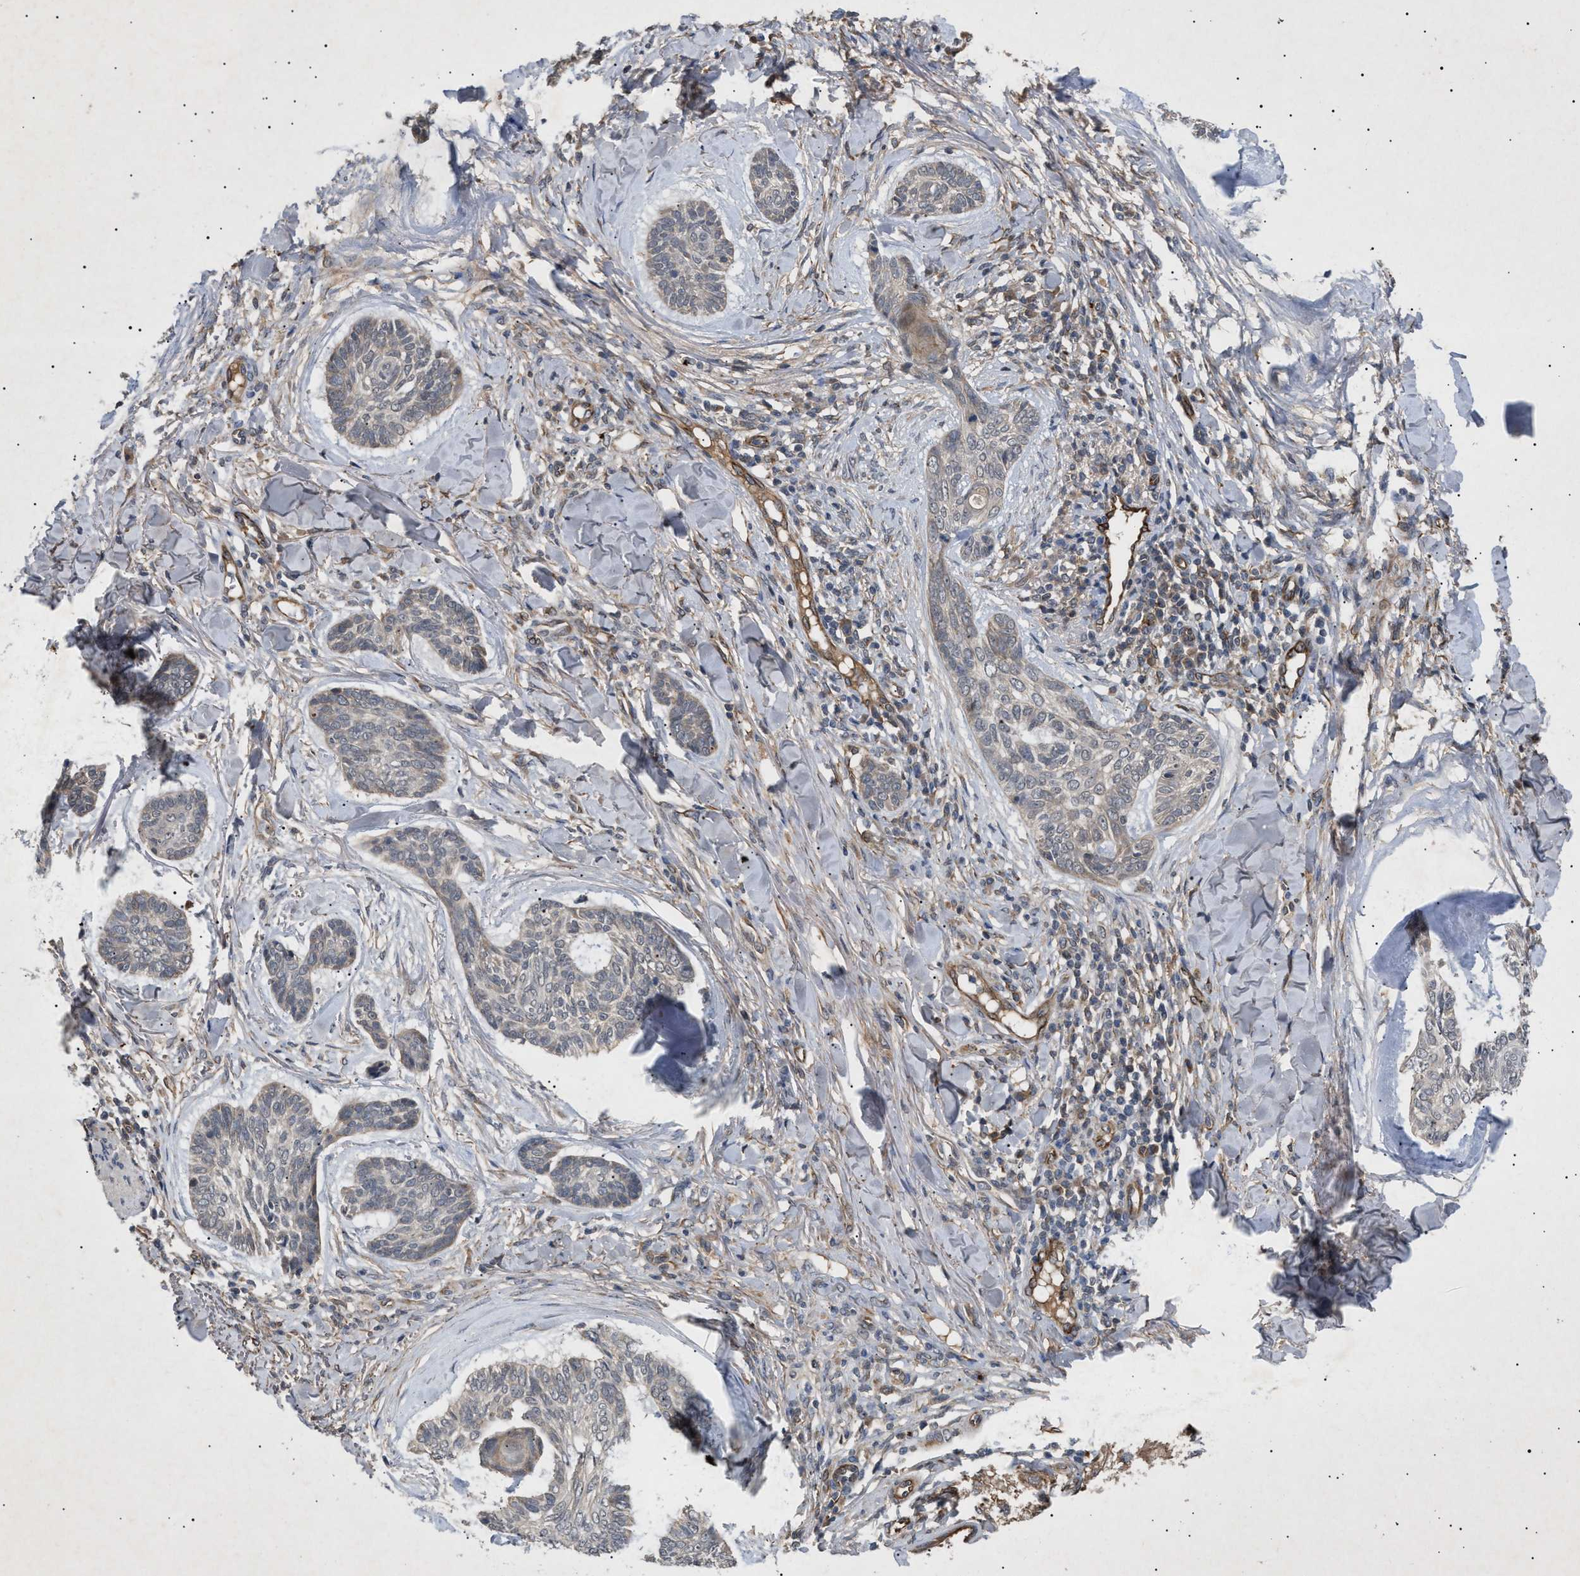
{"staining": {"intensity": "weak", "quantity": "<25%", "location": "cytoplasmic/membranous"}, "tissue": "skin cancer", "cell_type": "Tumor cells", "image_type": "cancer", "snomed": [{"axis": "morphology", "description": "Basal cell carcinoma"}, {"axis": "topography", "description": "Skin"}], "caption": "High magnification brightfield microscopy of skin cancer (basal cell carcinoma) stained with DAB (3,3'-diaminobenzidine) (brown) and counterstained with hematoxylin (blue): tumor cells show no significant positivity.", "gene": "SIRT5", "patient": {"sex": "male", "age": 43}}